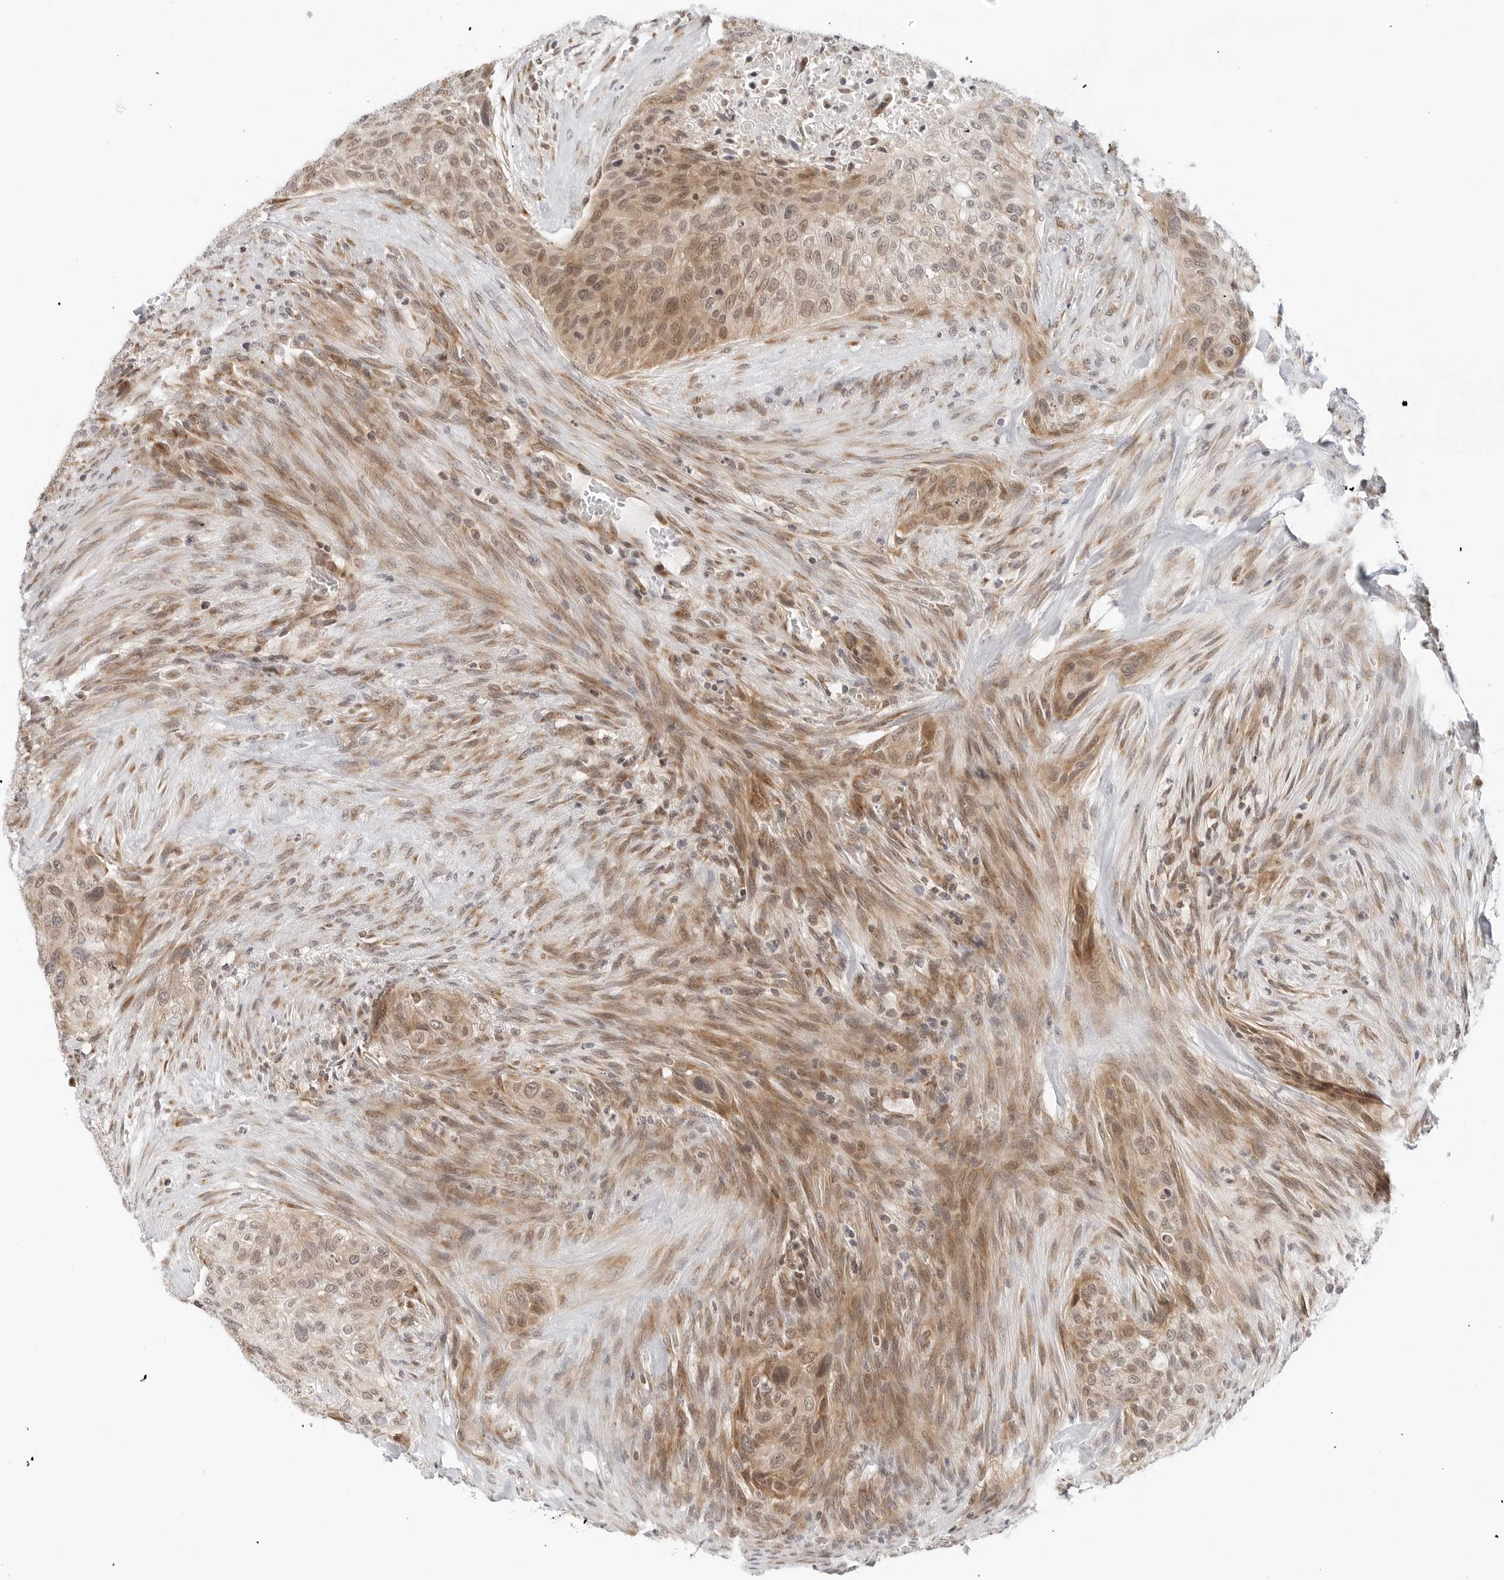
{"staining": {"intensity": "weak", "quantity": ">75%", "location": "cytoplasmic/membranous,nuclear"}, "tissue": "urothelial cancer", "cell_type": "Tumor cells", "image_type": "cancer", "snomed": [{"axis": "morphology", "description": "Urothelial carcinoma, High grade"}, {"axis": "topography", "description": "Urinary bladder"}], "caption": "A micrograph showing weak cytoplasmic/membranous and nuclear expression in about >75% of tumor cells in urothelial cancer, as visualized by brown immunohistochemical staining.", "gene": "POLR3GL", "patient": {"sex": "male", "age": 35}}